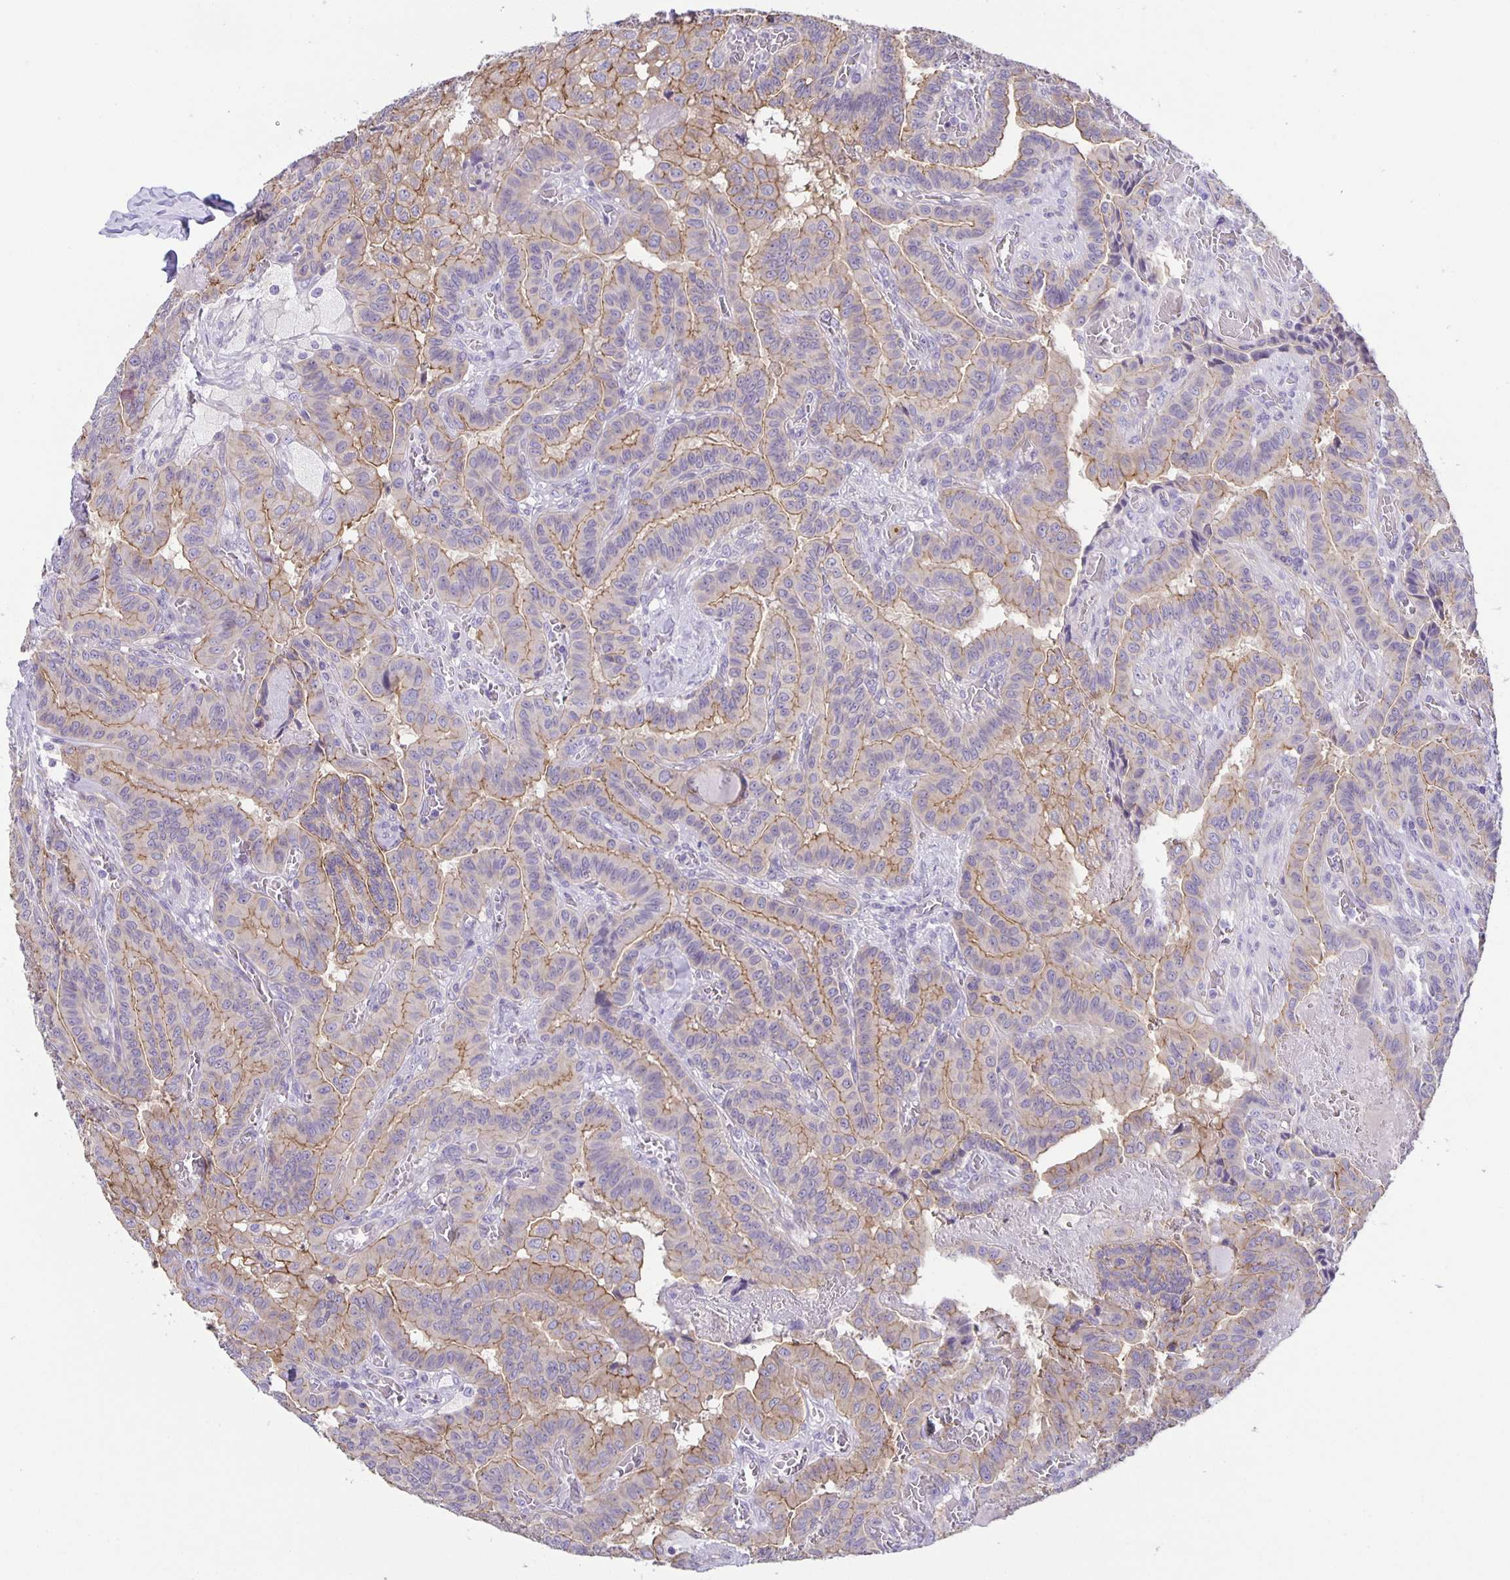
{"staining": {"intensity": "moderate", "quantity": "25%-75%", "location": "cytoplasmic/membranous"}, "tissue": "thyroid cancer", "cell_type": "Tumor cells", "image_type": "cancer", "snomed": [{"axis": "morphology", "description": "Papillary adenocarcinoma, NOS"}, {"axis": "morphology", "description": "Papillary adenoma metastatic"}, {"axis": "topography", "description": "Thyroid gland"}], "caption": "Immunohistochemical staining of human thyroid papillary adenoma metastatic exhibits medium levels of moderate cytoplasmic/membranous protein expression in about 25%-75% of tumor cells.", "gene": "PTPN3", "patient": {"sex": "male", "age": 87}}